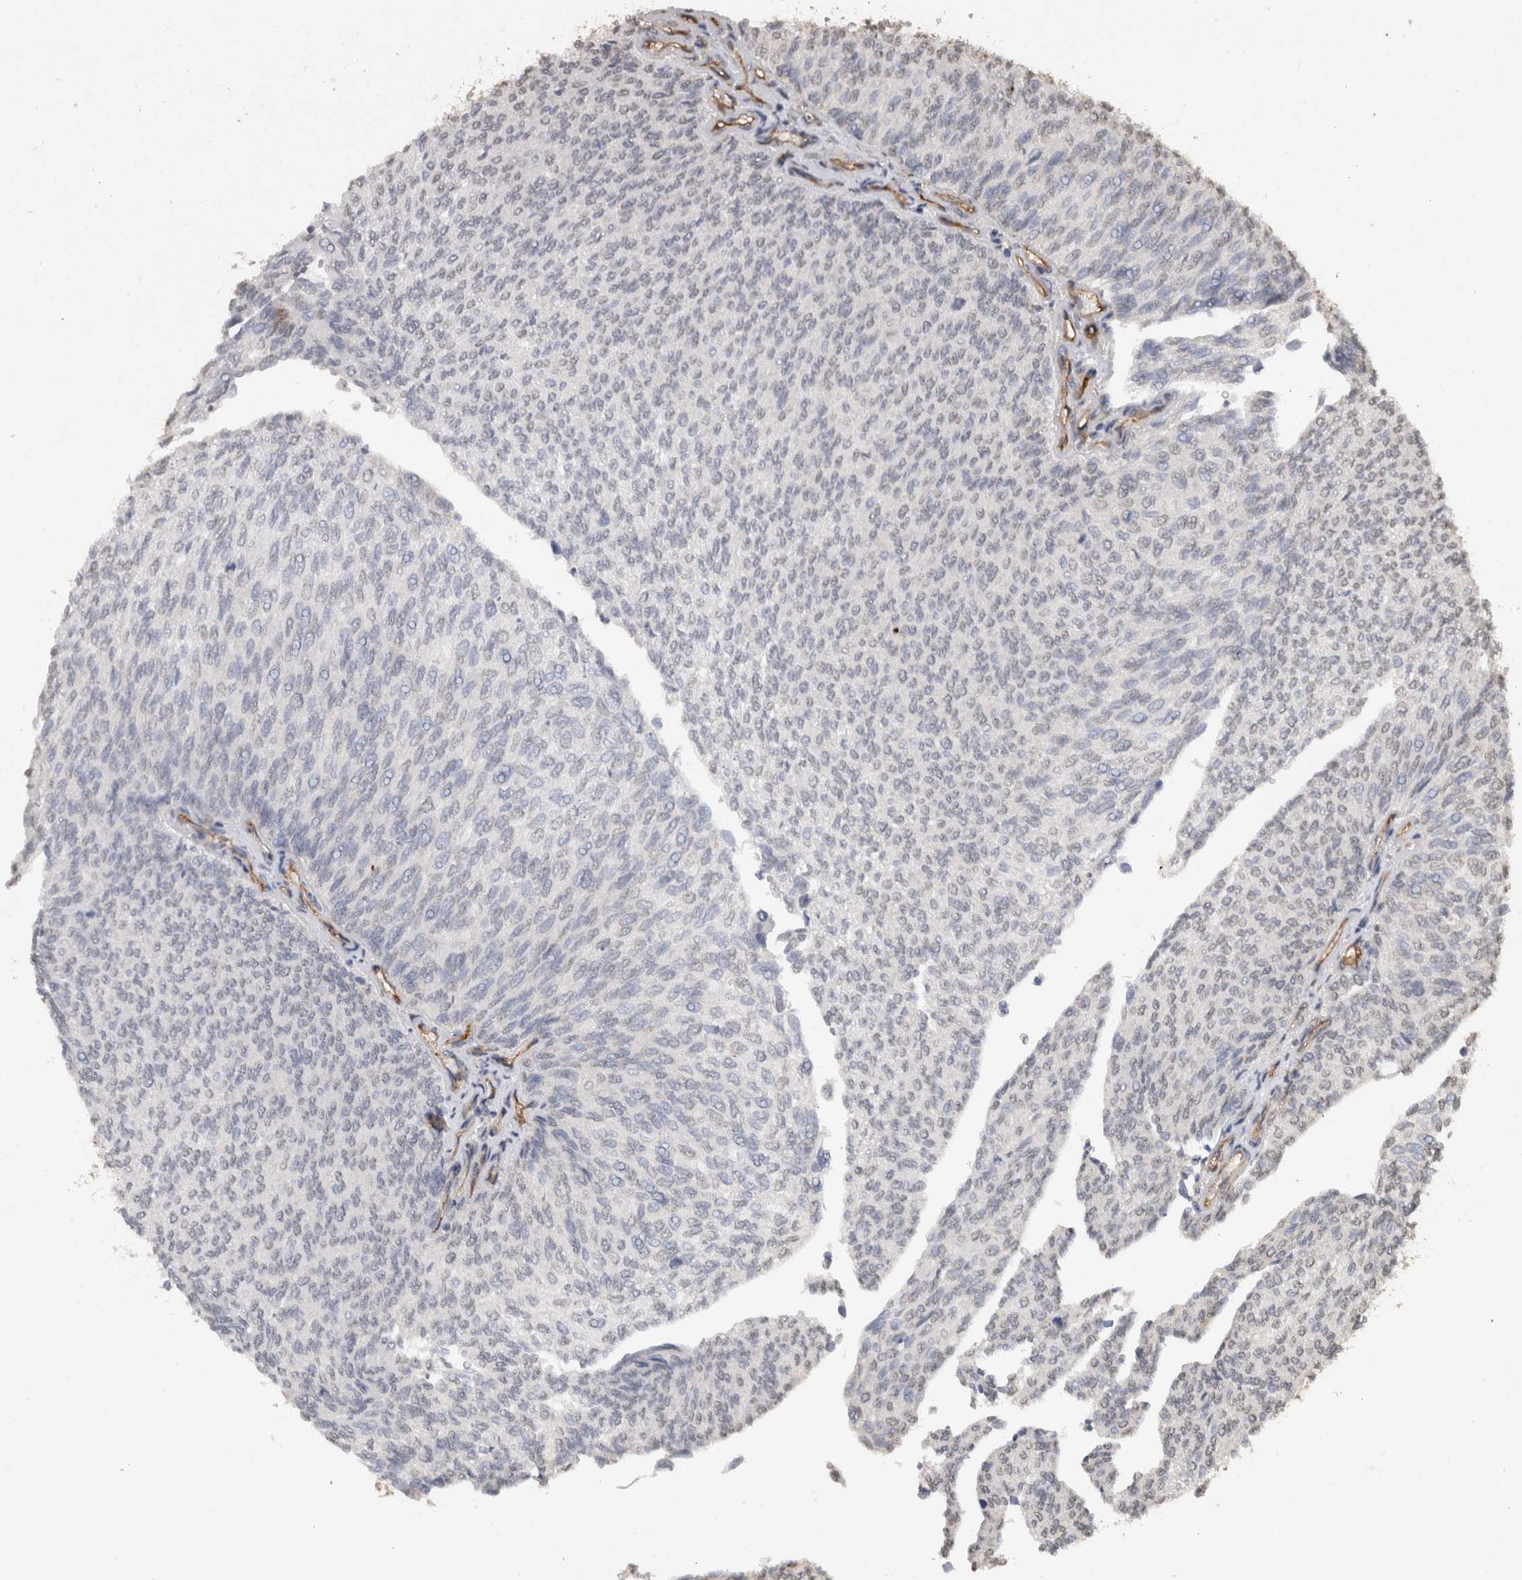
{"staining": {"intensity": "negative", "quantity": "none", "location": "none"}, "tissue": "urothelial cancer", "cell_type": "Tumor cells", "image_type": "cancer", "snomed": [{"axis": "morphology", "description": "Urothelial carcinoma, Low grade"}, {"axis": "topography", "description": "Urinary bladder"}], "caption": "This is a micrograph of IHC staining of urothelial cancer, which shows no expression in tumor cells.", "gene": "RECK", "patient": {"sex": "female", "age": 79}}